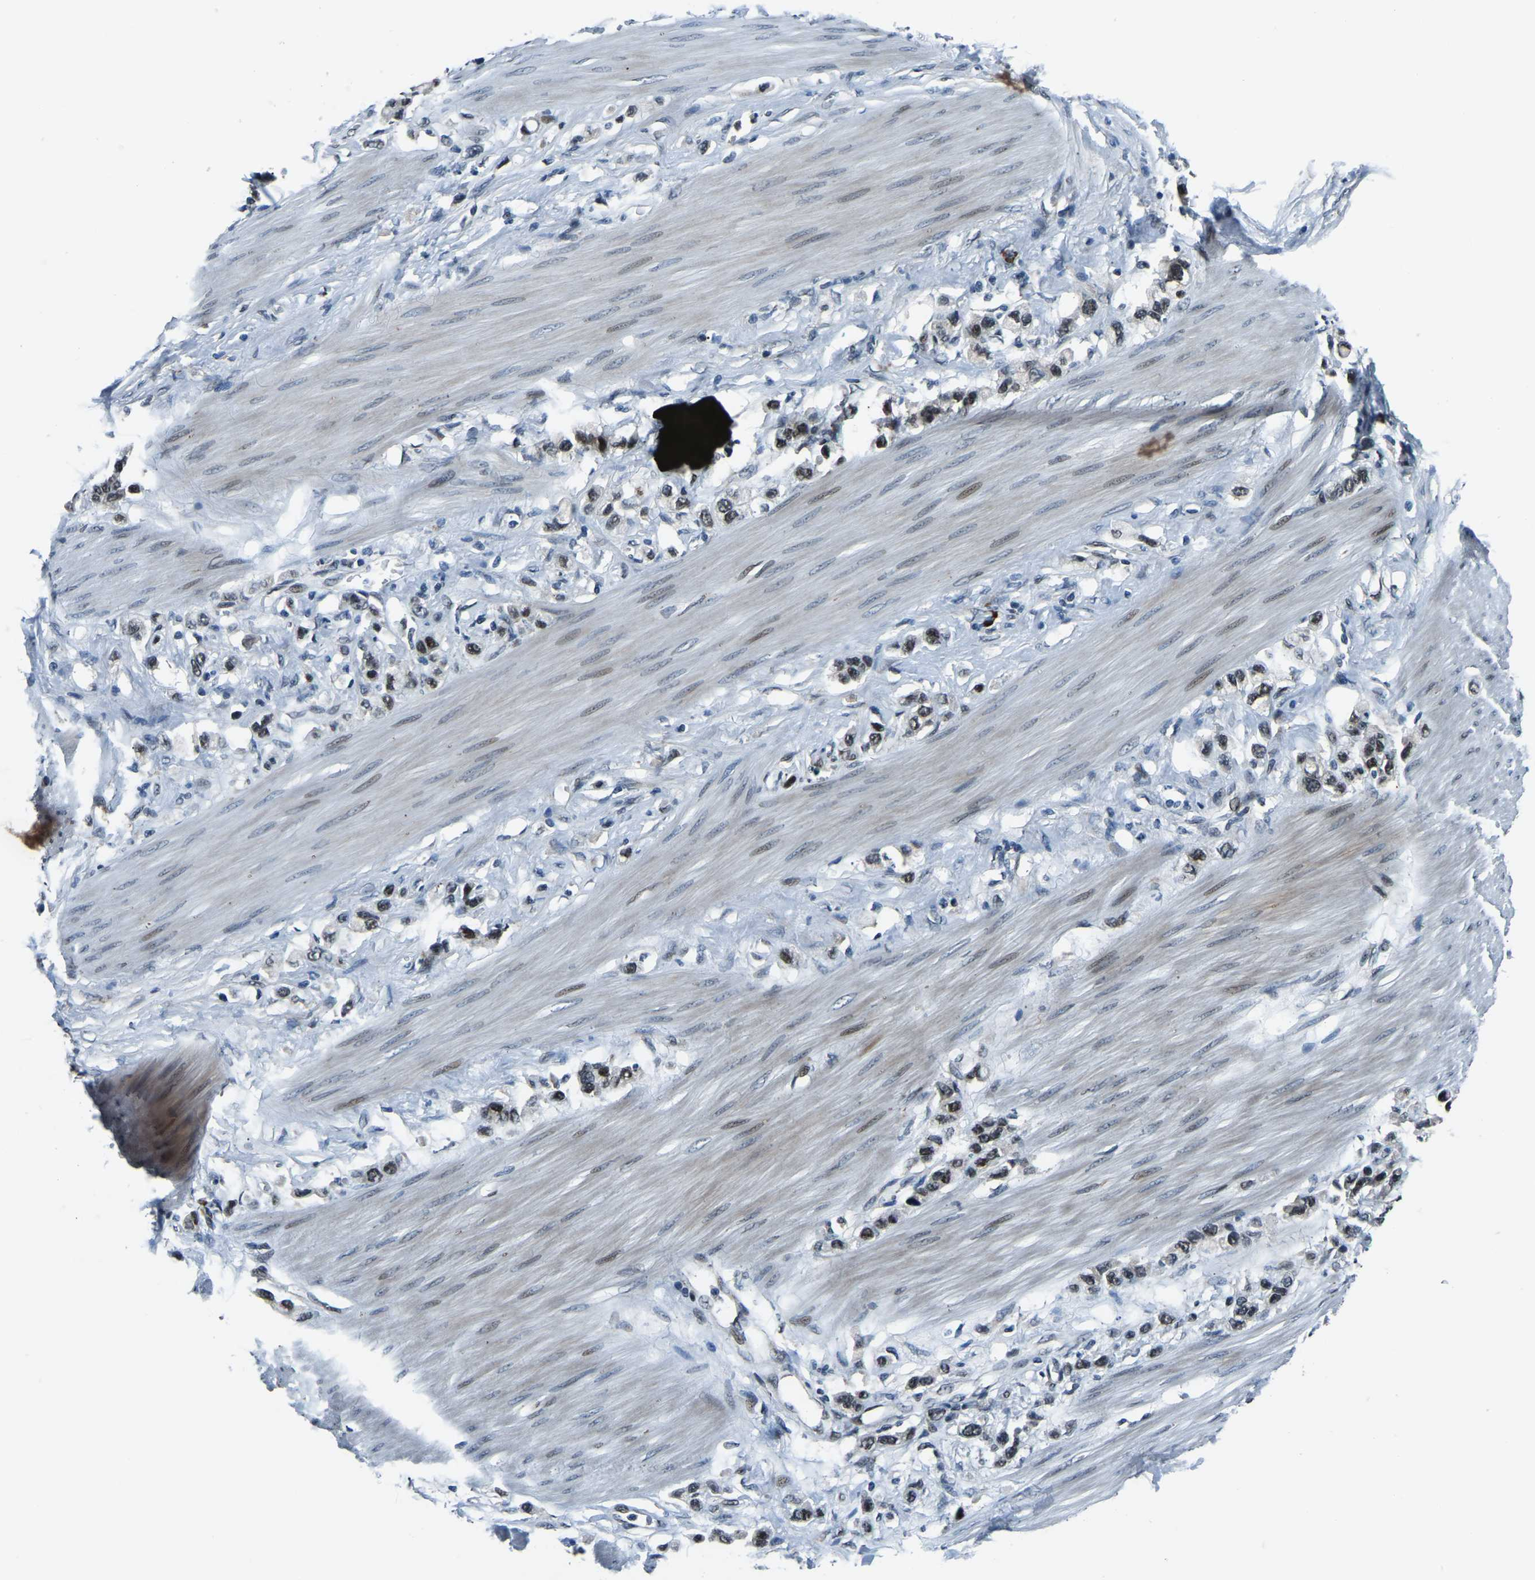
{"staining": {"intensity": "moderate", "quantity": ">75%", "location": "nuclear"}, "tissue": "stomach cancer", "cell_type": "Tumor cells", "image_type": "cancer", "snomed": [{"axis": "morphology", "description": "Adenocarcinoma, NOS"}, {"axis": "topography", "description": "Stomach"}], "caption": "High-power microscopy captured an immunohistochemistry (IHC) micrograph of stomach adenocarcinoma, revealing moderate nuclear positivity in about >75% of tumor cells. The staining is performed using DAB (3,3'-diaminobenzidine) brown chromogen to label protein expression. The nuclei are counter-stained blue using hematoxylin.", "gene": "ING2", "patient": {"sex": "female", "age": 65}}